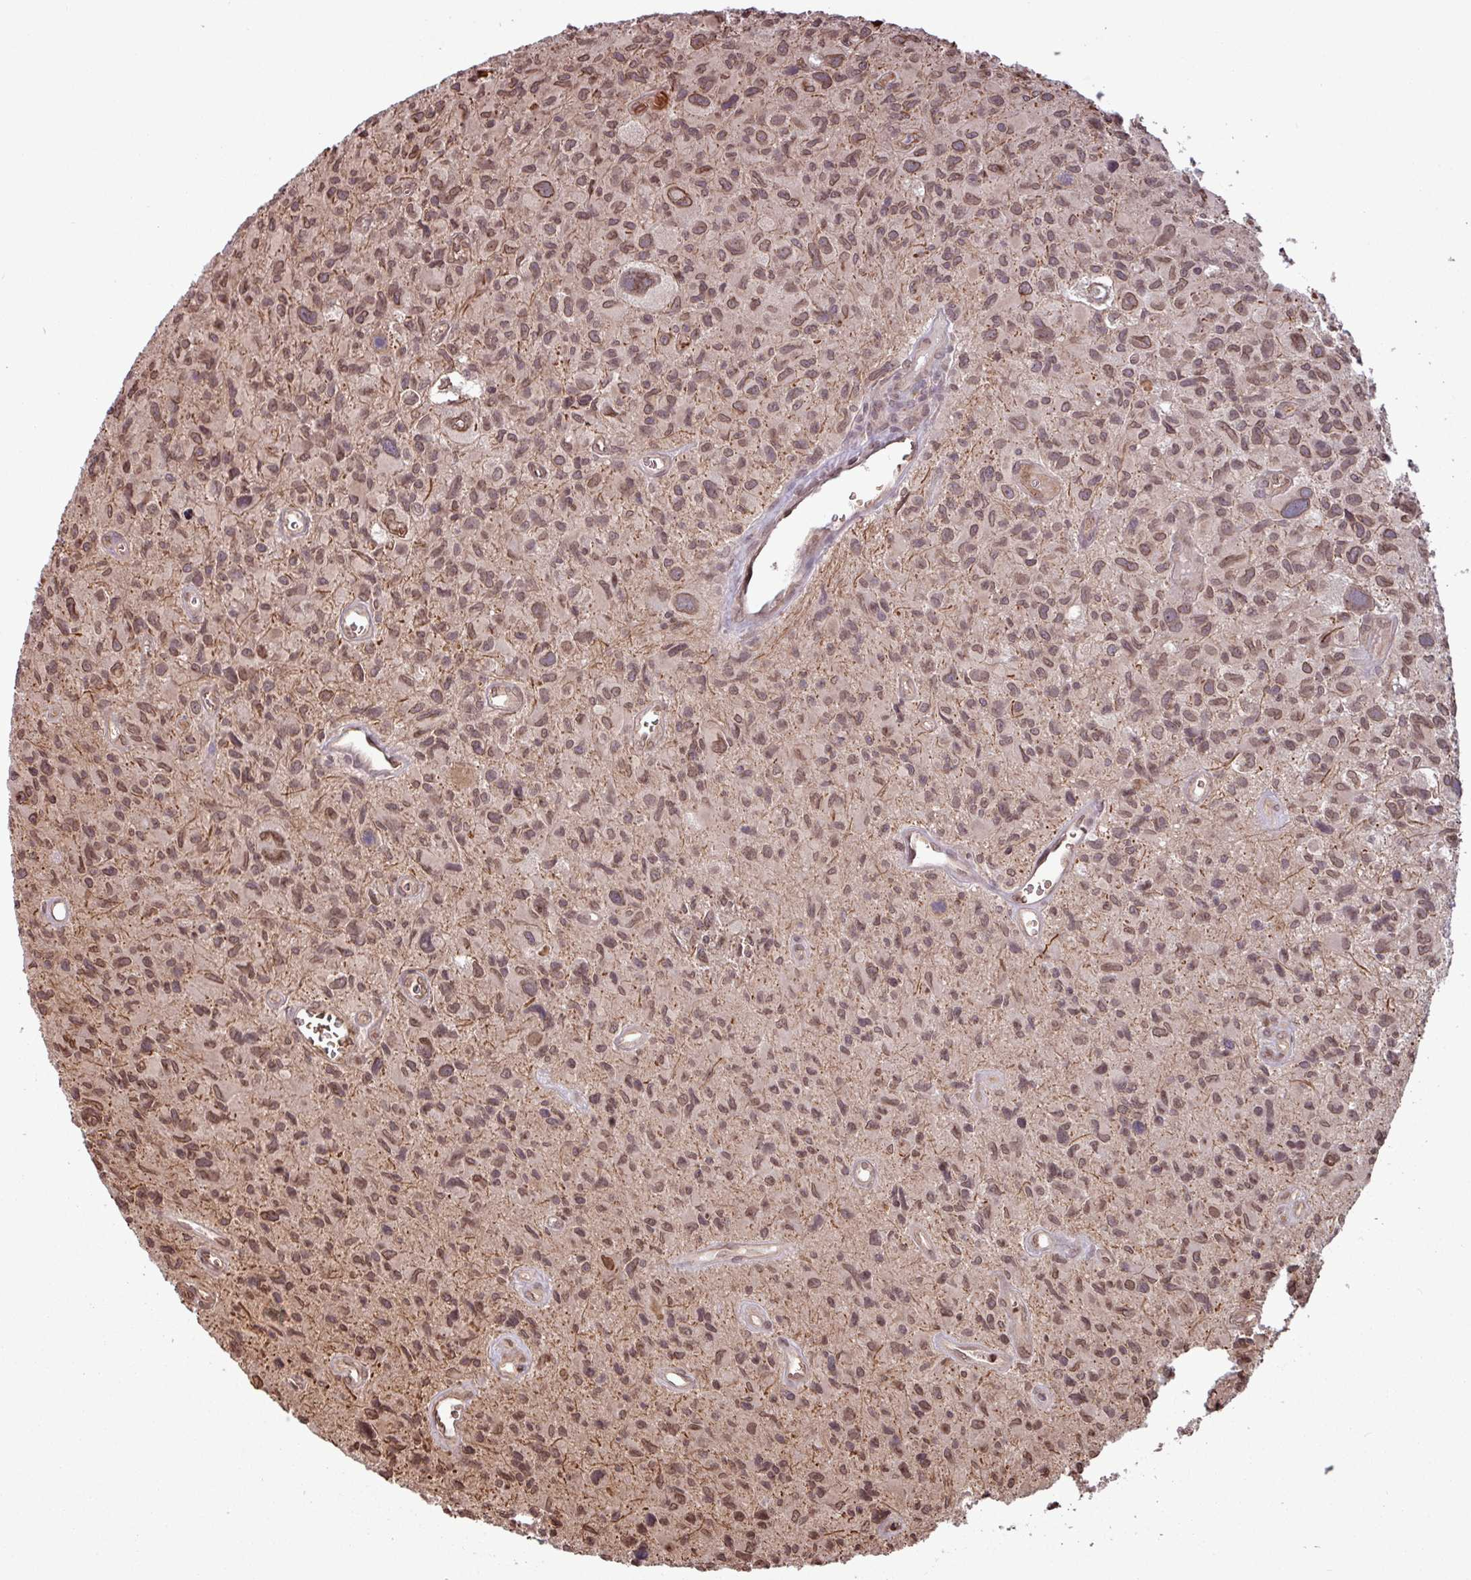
{"staining": {"intensity": "moderate", "quantity": ">75%", "location": "nuclear"}, "tissue": "glioma", "cell_type": "Tumor cells", "image_type": "cancer", "snomed": [{"axis": "morphology", "description": "Glioma, malignant, High grade"}, {"axis": "topography", "description": "Brain"}], "caption": "Immunohistochemical staining of malignant glioma (high-grade) reveals moderate nuclear protein staining in approximately >75% of tumor cells.", "gene": "RBM4B", "patient": {"sex": "male", "age": 76}}